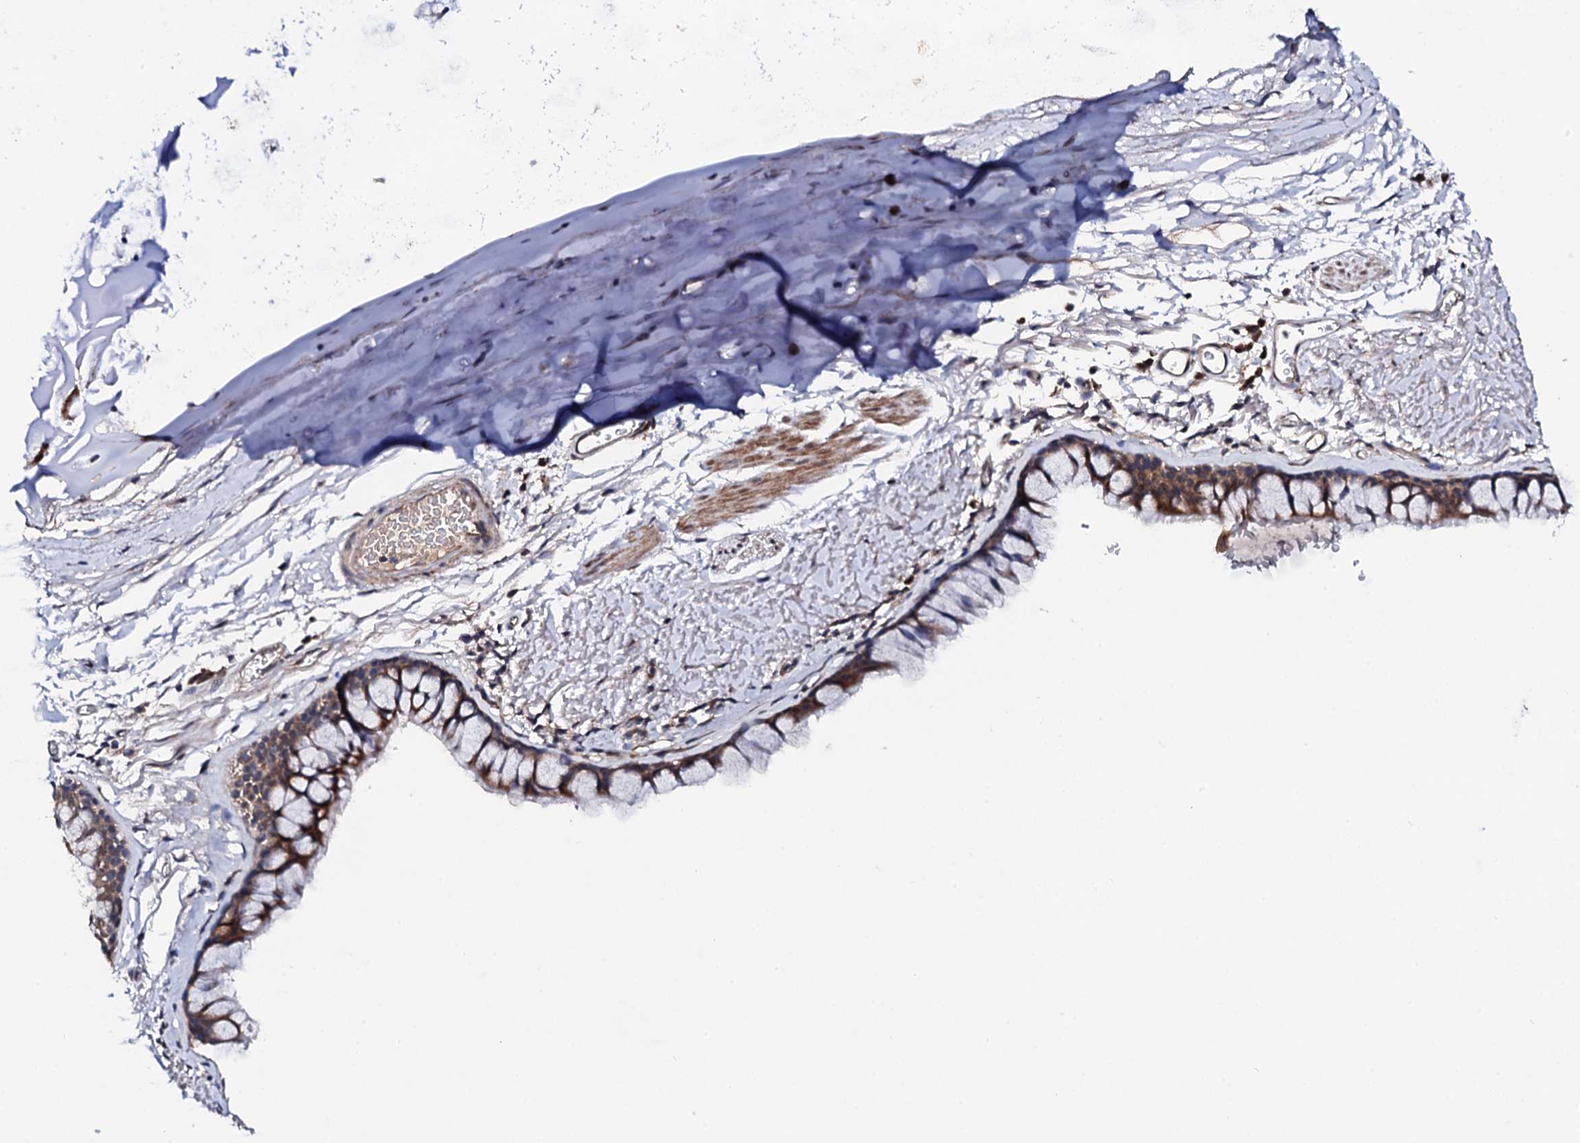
{"staining": {"intensity": "moderate", "quantity": ">75%", "location": "cytoplasmic/membranous"}, "tissue": "bronchus", "cell_type": "Respiratory epithelial cells", "image_type": "normal", "snomed": [{"axis": "morphology", "description": "Normal tissue, NOS"}, {"axis": "topography", "description": "Bronchus"}], "caption": "Immunohistochemistry (IHC) photomicrograph of unremarkable bronchus: human bronchus stained using immunohistochemistry (IHC) shows medium levels of moderate protein expression localized specifically in the cytoplasmic/membranous of respiratory epithelial cells, appearing as a cytoplasmic/membranous brown color.", "gene": "IP6K1", "patient": {"sex": "male", "age": 65}}